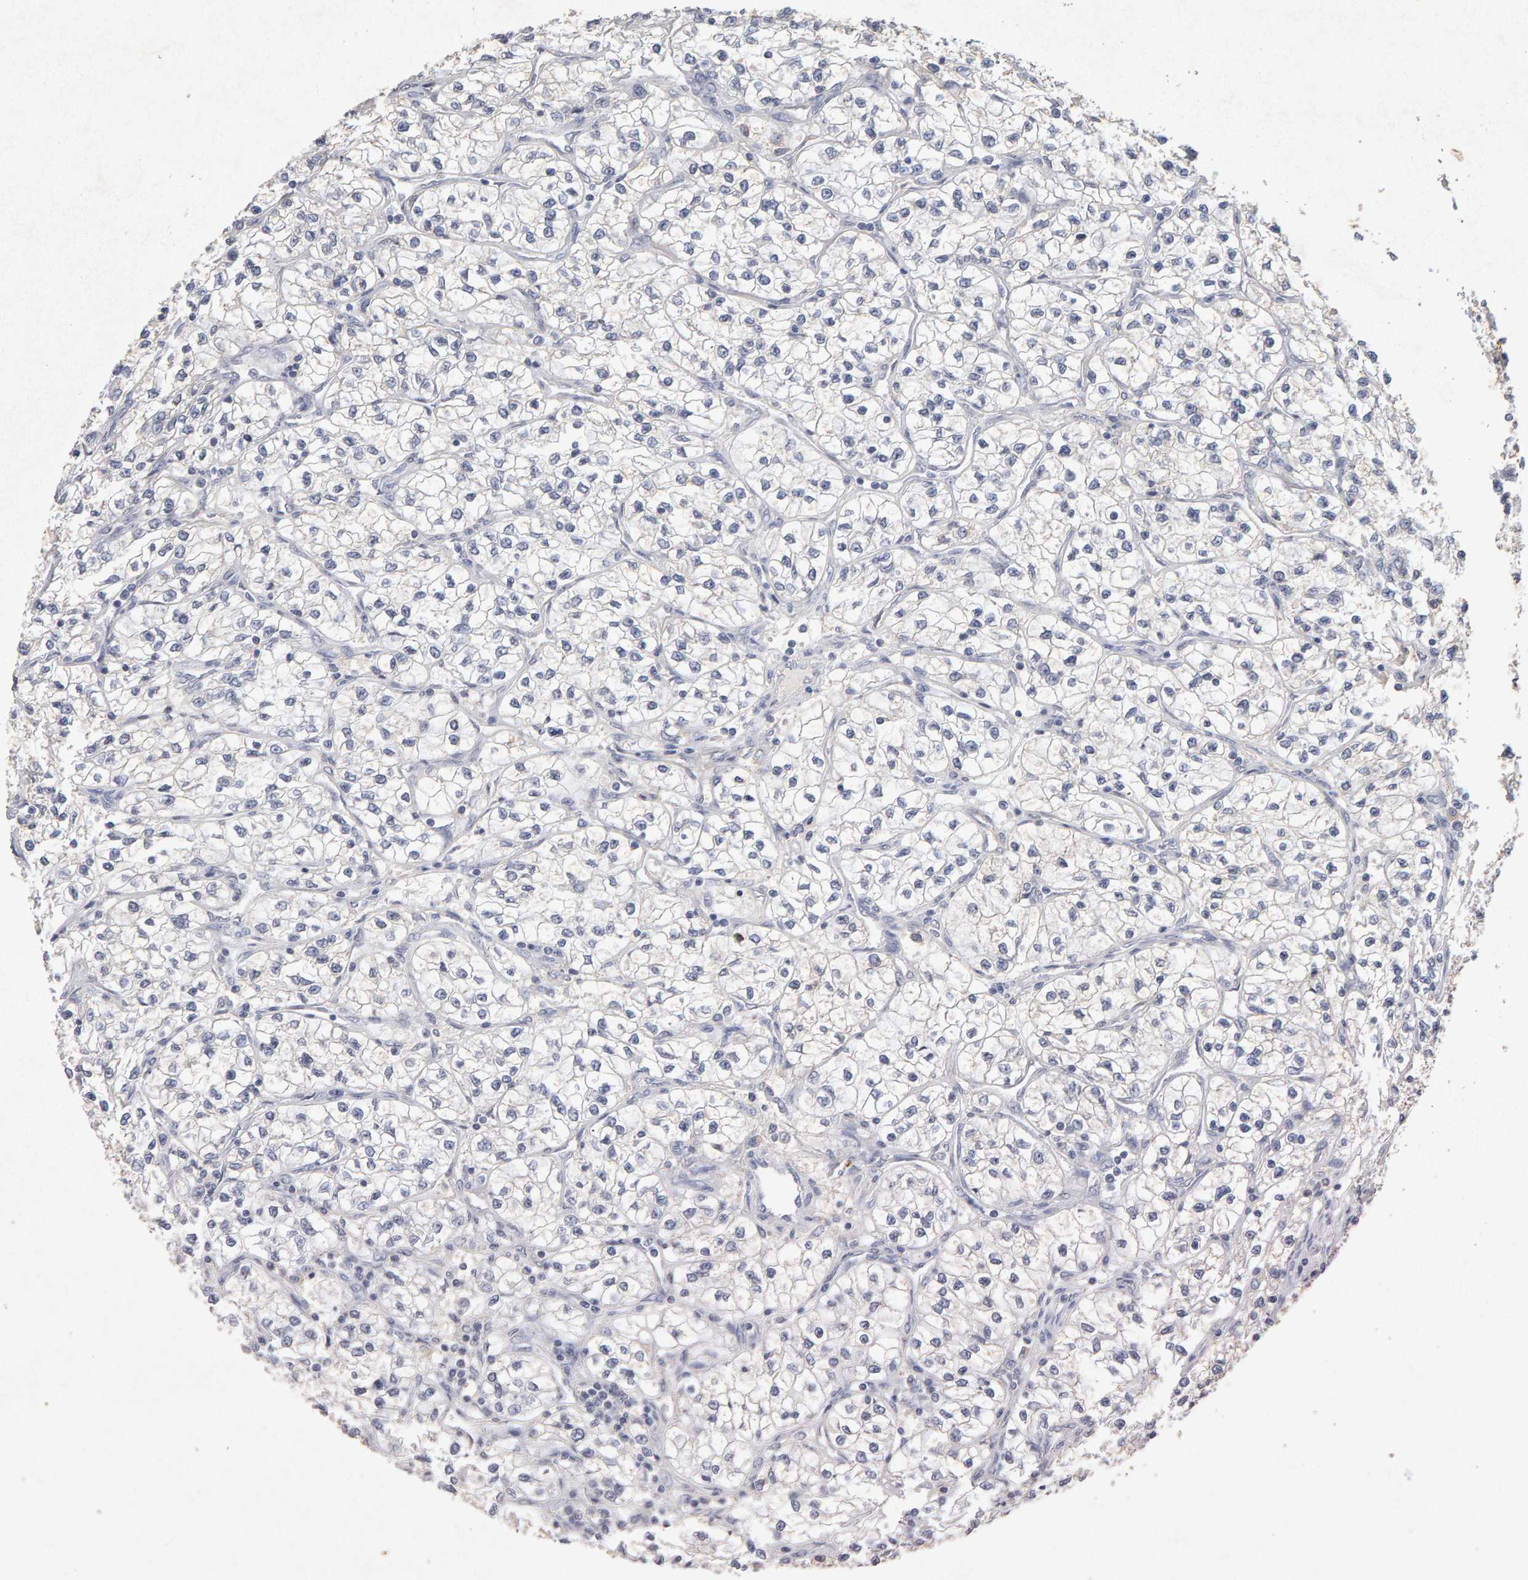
{"staining": {"intensity": "negative", "quantity": "none", "location": "none"}, "tissue": "renal cancer", "cell_type": "Tumor cells", "image_type": "cancer", "snomed": [{"axis": "morphology", "description": "Adenocarcinoma, NOS"}, {"axis": "topography", "description": "Kidney"}], "caption": "Immunohistochemistry (IHC) of renal cancer (adenocarcinoma) exhibits no positivity in tumor cells. (Brightfield microscopy of DAB immunohistochemistry (IHC) at high magnification).", "gene": "PTPRM", "patient": {"sex": "female", "age": 57}}